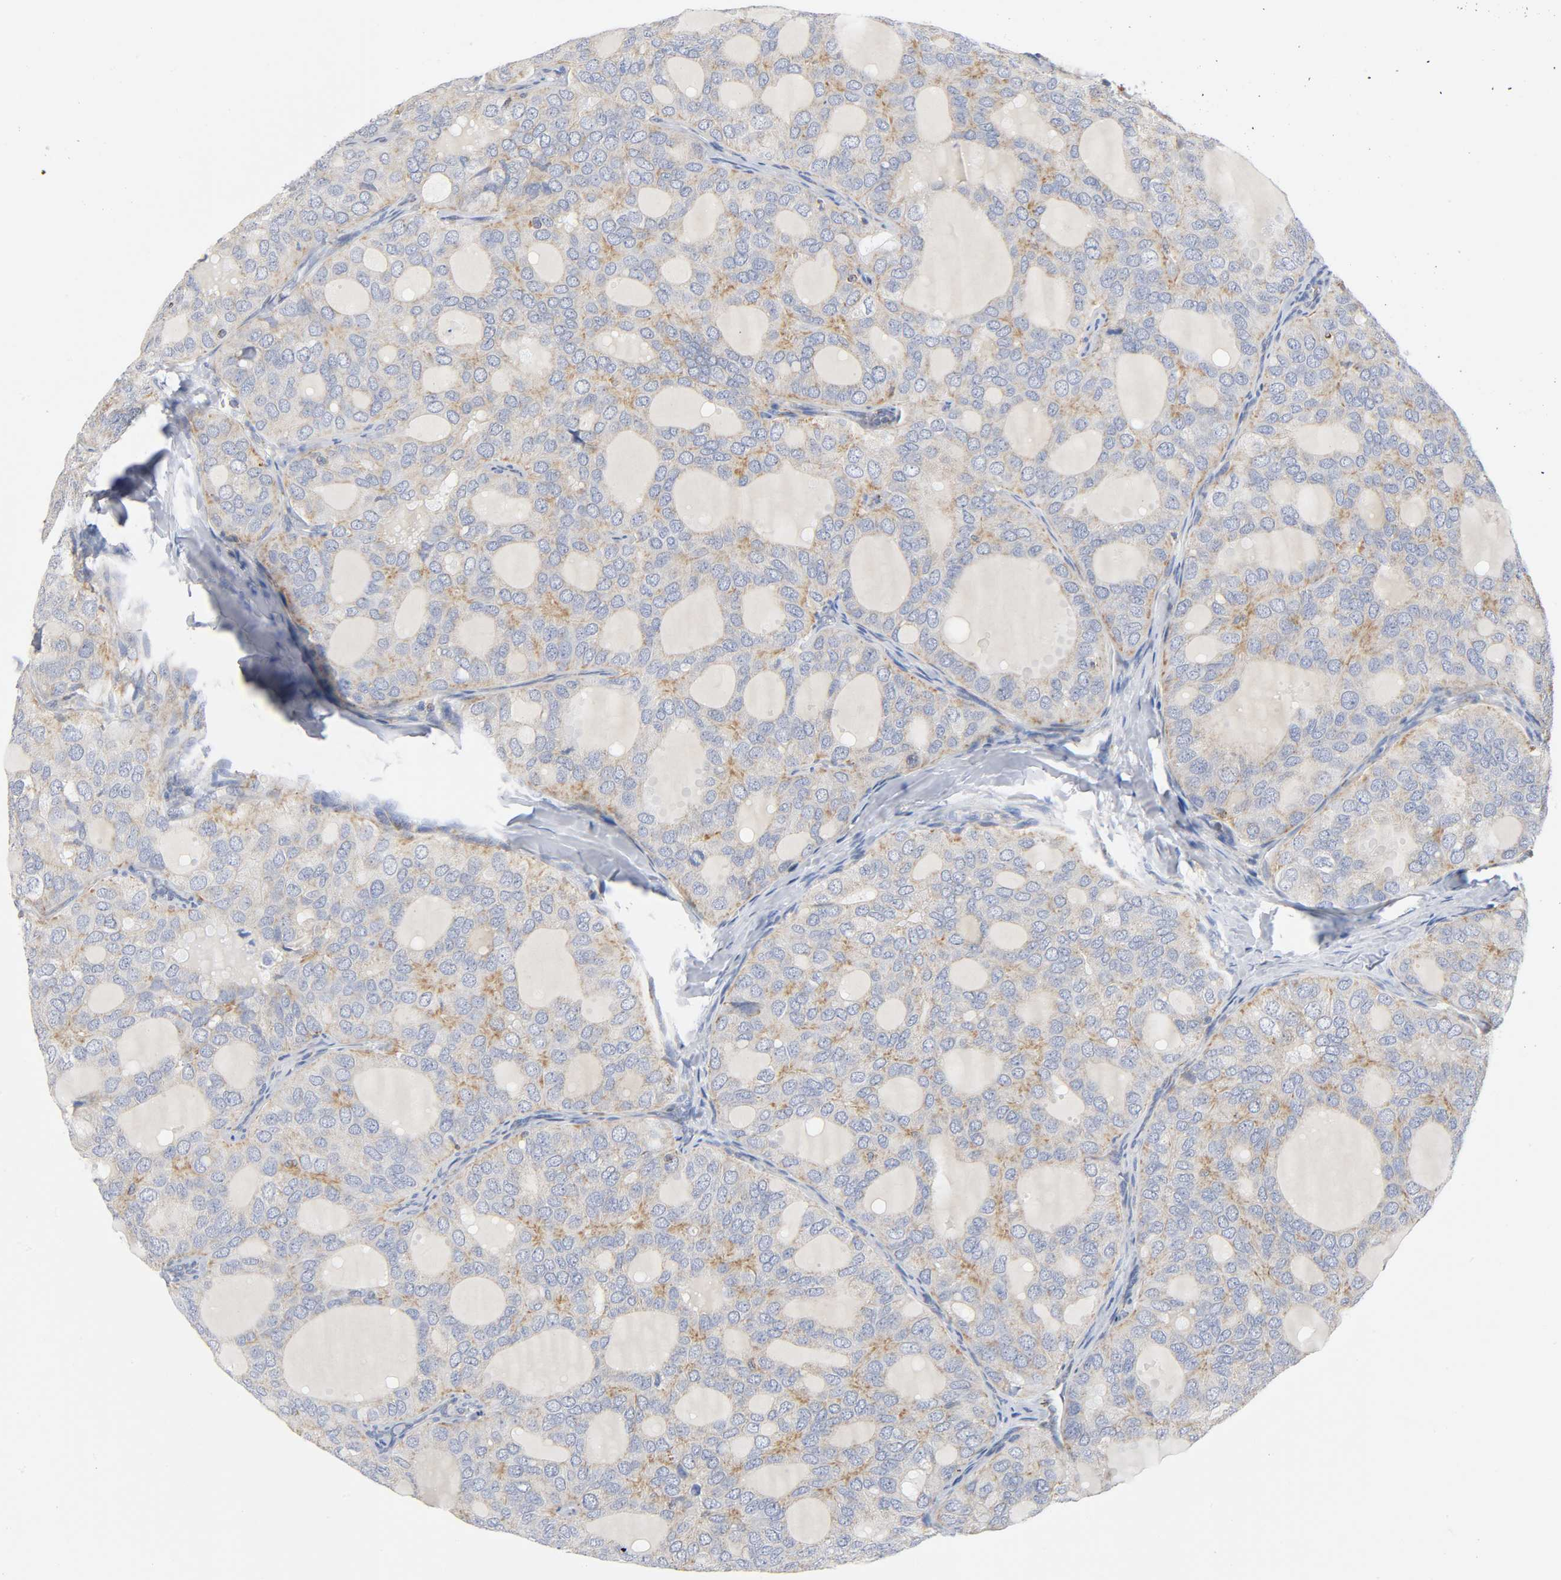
{"staining": {"intensity": "weak", "quantity": ">75%", "location": "cytoplasmic/membranous"}, "tissue": "thyroid cancer", "cell_type": "Tumor cells", "image_type": "cancer", "snomed": [{"axis": "morphology", "description": "Follicular adenoma carcinoma, NOS"}, {"axis": "topography", "description": "Thyroid gland"}], "caption": "The image demonstrates a brown stain indicating the presence of a protein in the cytoplasmic/membranous of tumor cells in follicular adenoma carcinoma (thyroid). The protein of interest is stained brown, and the nuclei are stained in blue (DAB IHC with brightfield microscopy, high magnification).", "gene": "BAK1", "patient": {"sex": "male", "age": 75}}